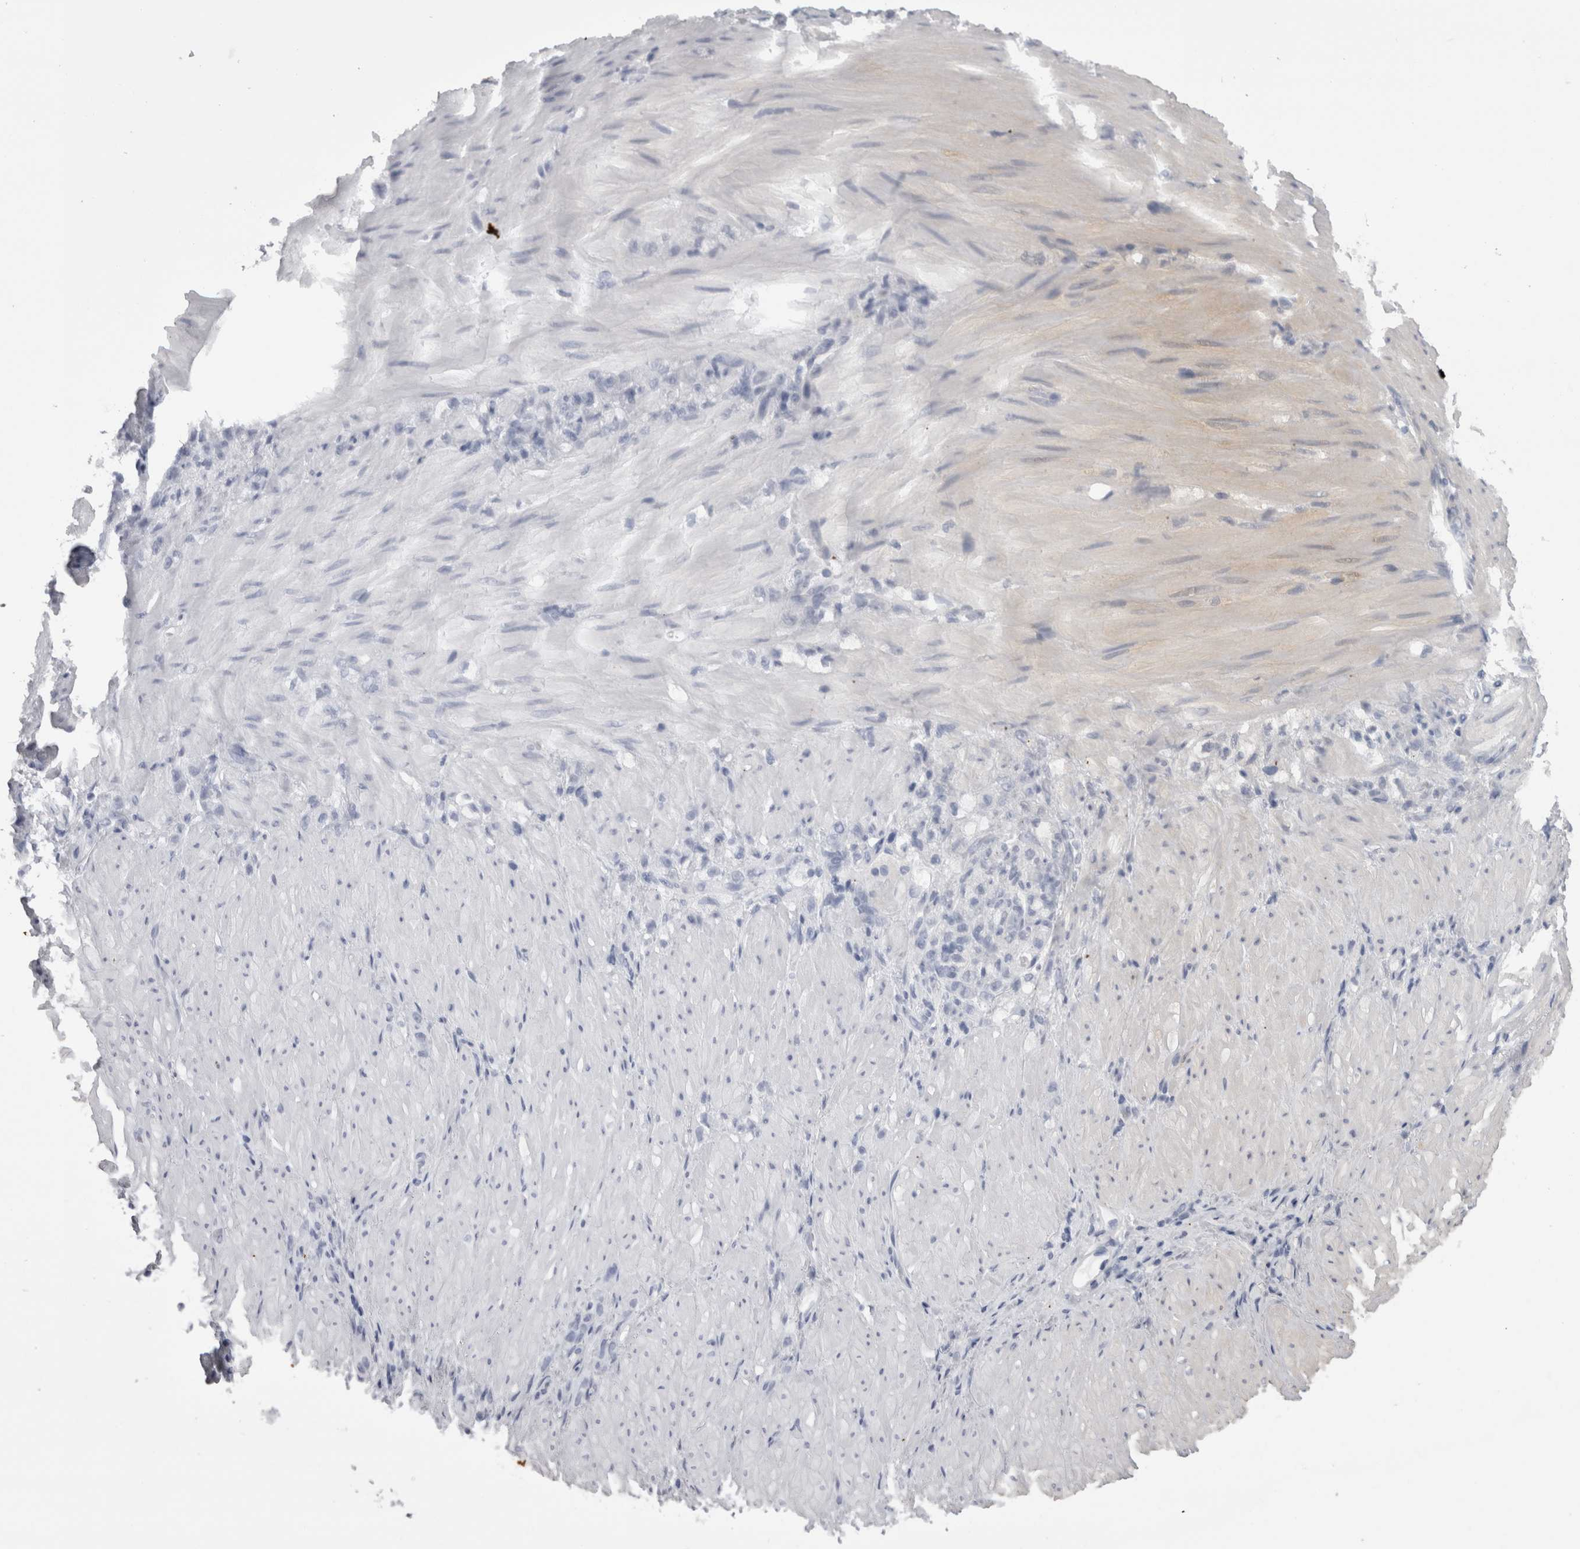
{"staining": {"intensity": "negative", "quantity": "none", "location": "none"}, "tissue": "stomach cancer", "cell_type": "Tumor cells", "image_type": "cancer", "snomed": [{"axis": "morphology", "description": "Normal tissue, NOS"}, {"axis": "morphology", "description": "Adenocarcinoma, NOS"}, {"axis": "topography", "description": "Stomach"}], "caption": "Tumor cells are negative for brown protein staining in stomach cancer (adenocarcinoma). Brightfield microscopy of immunohistochemistry stained with DAB (brown) and hematoxylin (blue), captured at high magnification.", "gene": "CAMK2D", "patient": {"sex": "male", "age": 82}}